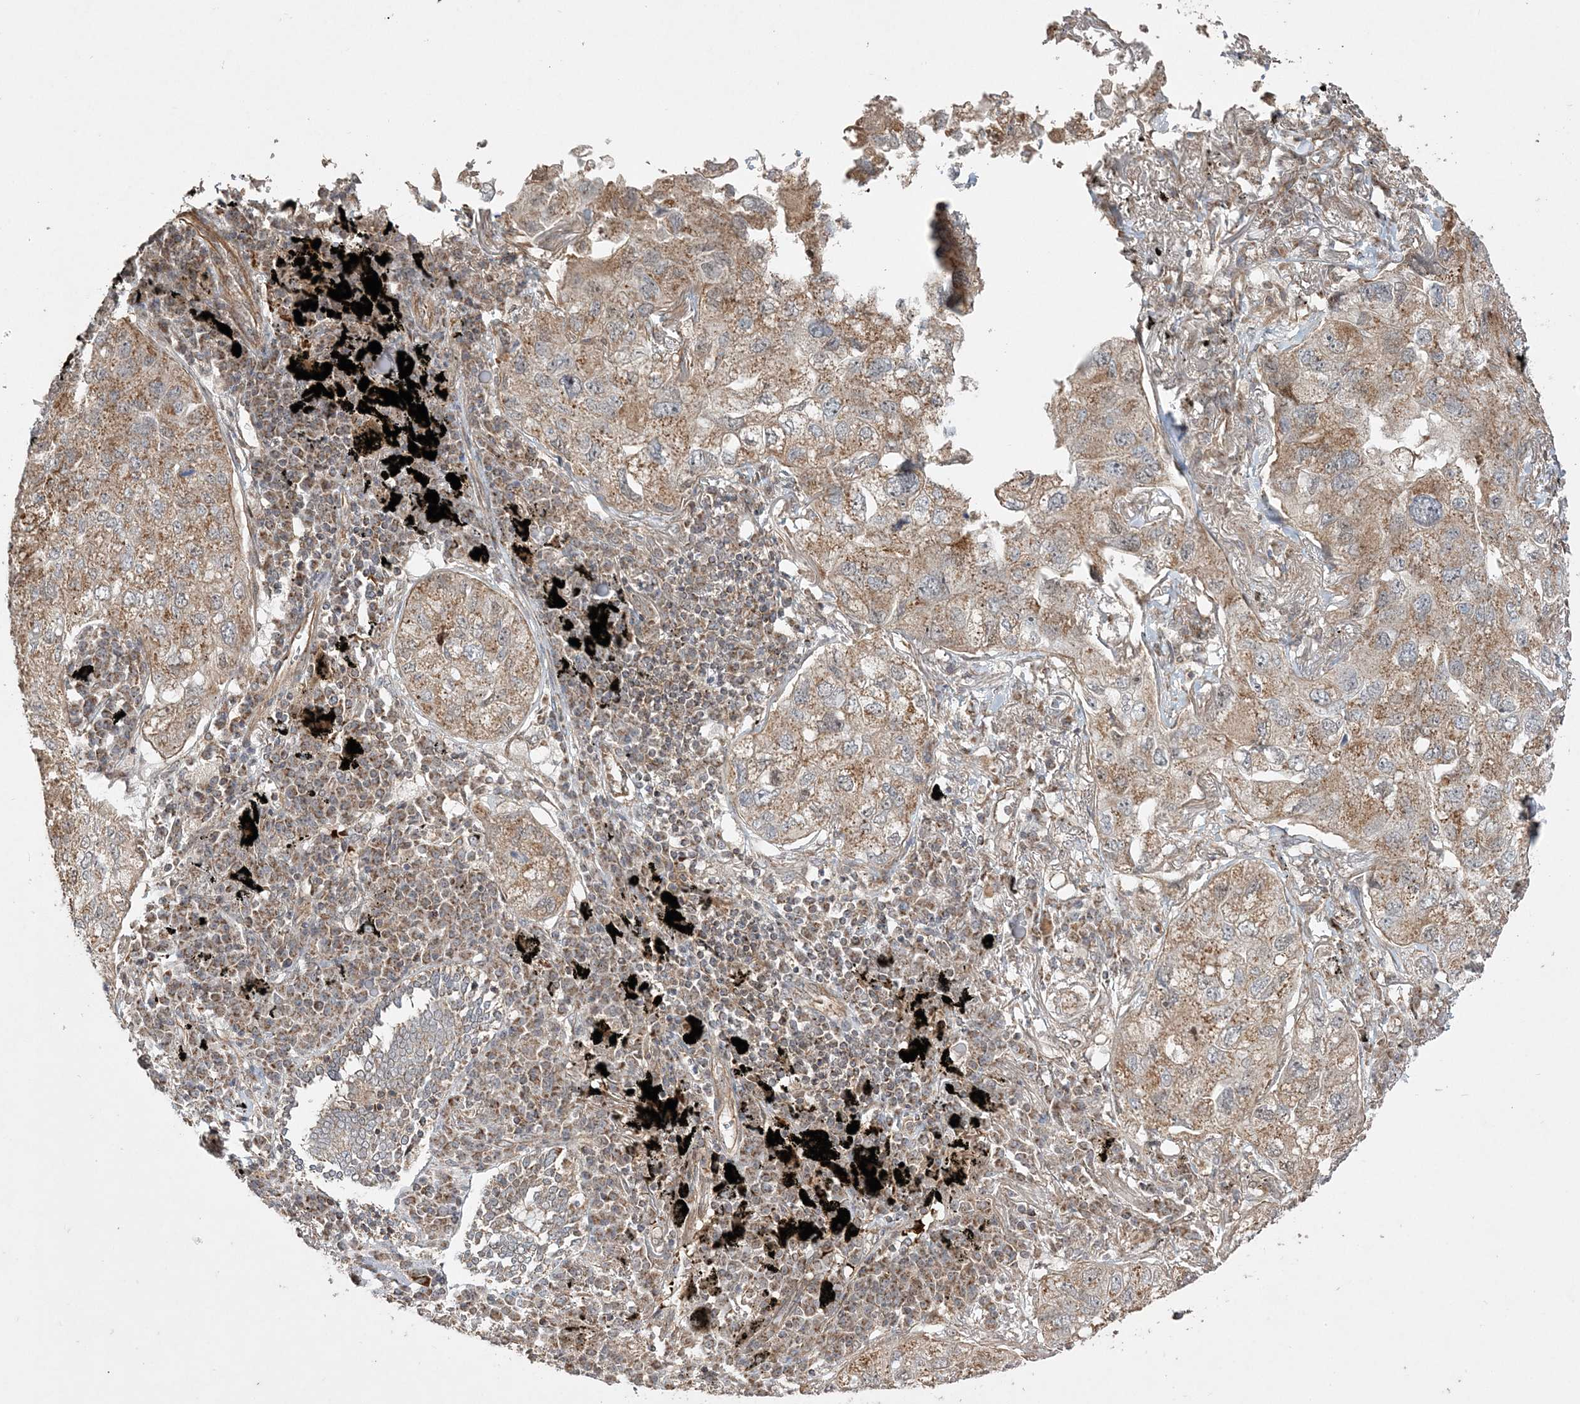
{"staining": {"intensity": "moderate", "quantity": ">75%", "location": "cytoplasmic/membranous"}, "tissue": "lung cancer", "cell_type": "Tumor cells", "image_type": "cancer", "snomed": [{"axis": "morphology", "description": "Adenocarcinoma, NOS"}, {"axis": "topography", "description": "Lung"}], "caption": "About >75% of tumor cells in human lung adenocarcinoma display moderate cytoplasmic/membranous protein staining as visualized by brown immunohistochemical staining.", "gene": "SCLT1", "patient": {"sex": "male", "age": 65}}